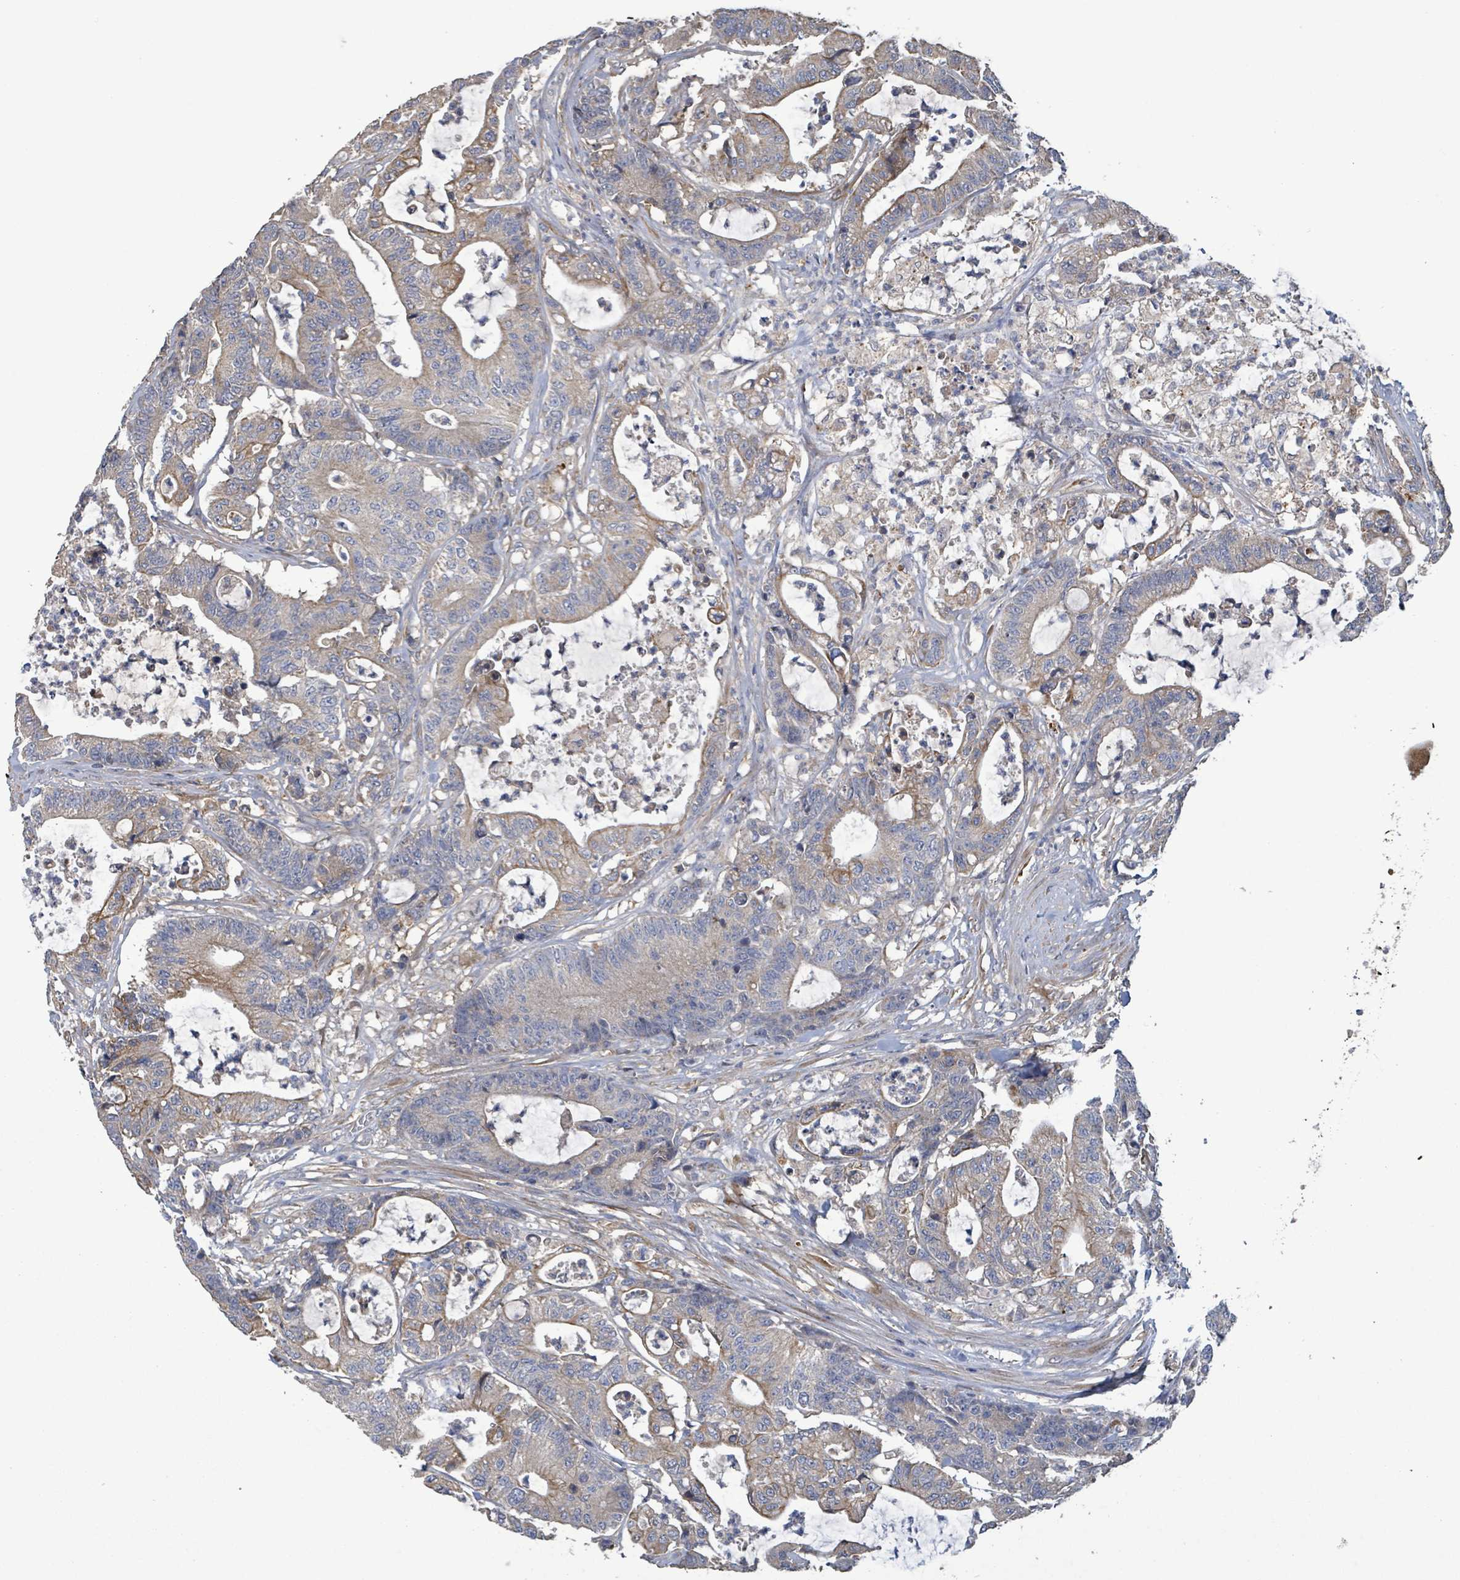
{"staining": {"intensity": "moderate", "quantity": "<25%", "location": "cytoplasmic/membranous"}, "tissue": "colorectal cancer", "cell_type": "Tumor cells", "image_type": "cancer", "snomed": [{"axis": "morphology", "description": "Adenocarcinoma, NOS"}, {"axis": "topography", "description": "Colon"}], "caption": "Approximately <25% of tumor cells in colorectal adenocarcinoma show moderate cytoplasmic/membranous protein staining as visualized by brown immunohistochemical staining.", "gene": "PLAAT1", "patient": {"sex": "female", "age": 84}}